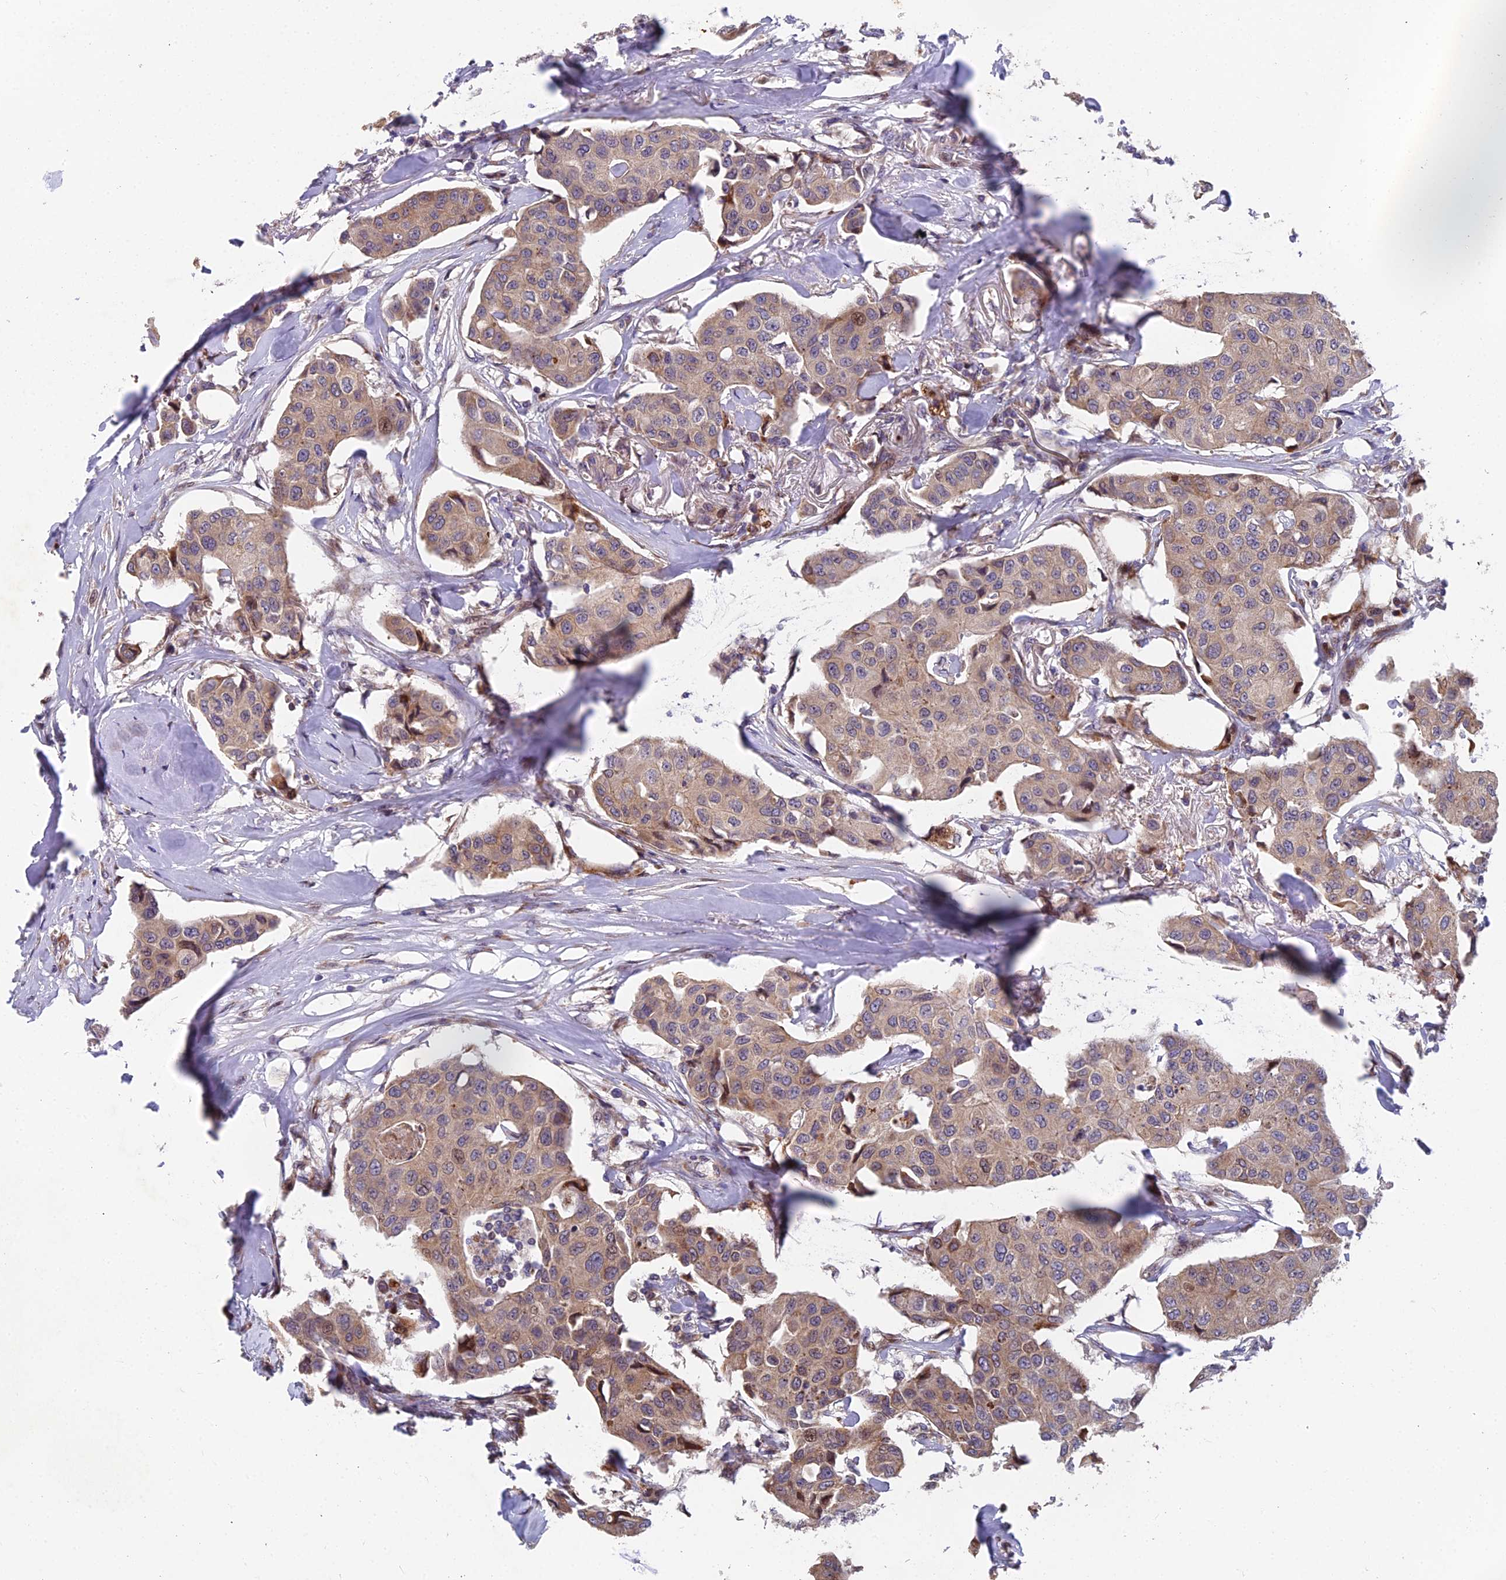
{"staining": {"intensity": "moderate", "quantity": ">75%", "location": "cytoplasmic/membranous,nuclear"}, "tissue": "breast cancer", "cell_type": "Tumor cells", "image_type": "cancer", "snomed": [{"axis": "morphology", "description": "Duct carcinoma"}, {"axis": "topography", "description": "Breast"}], "caption": "Brown immunohistochemical staining in breast infiltrating ductal carcinoma demonstrates moderate cytoplasmic/membranous and nuclear positivity in approximately >75% of tumor cells. Nuclei are stained in blue.", "gene": "RAB28", "patient": {"sex": "female", "age": 80}}